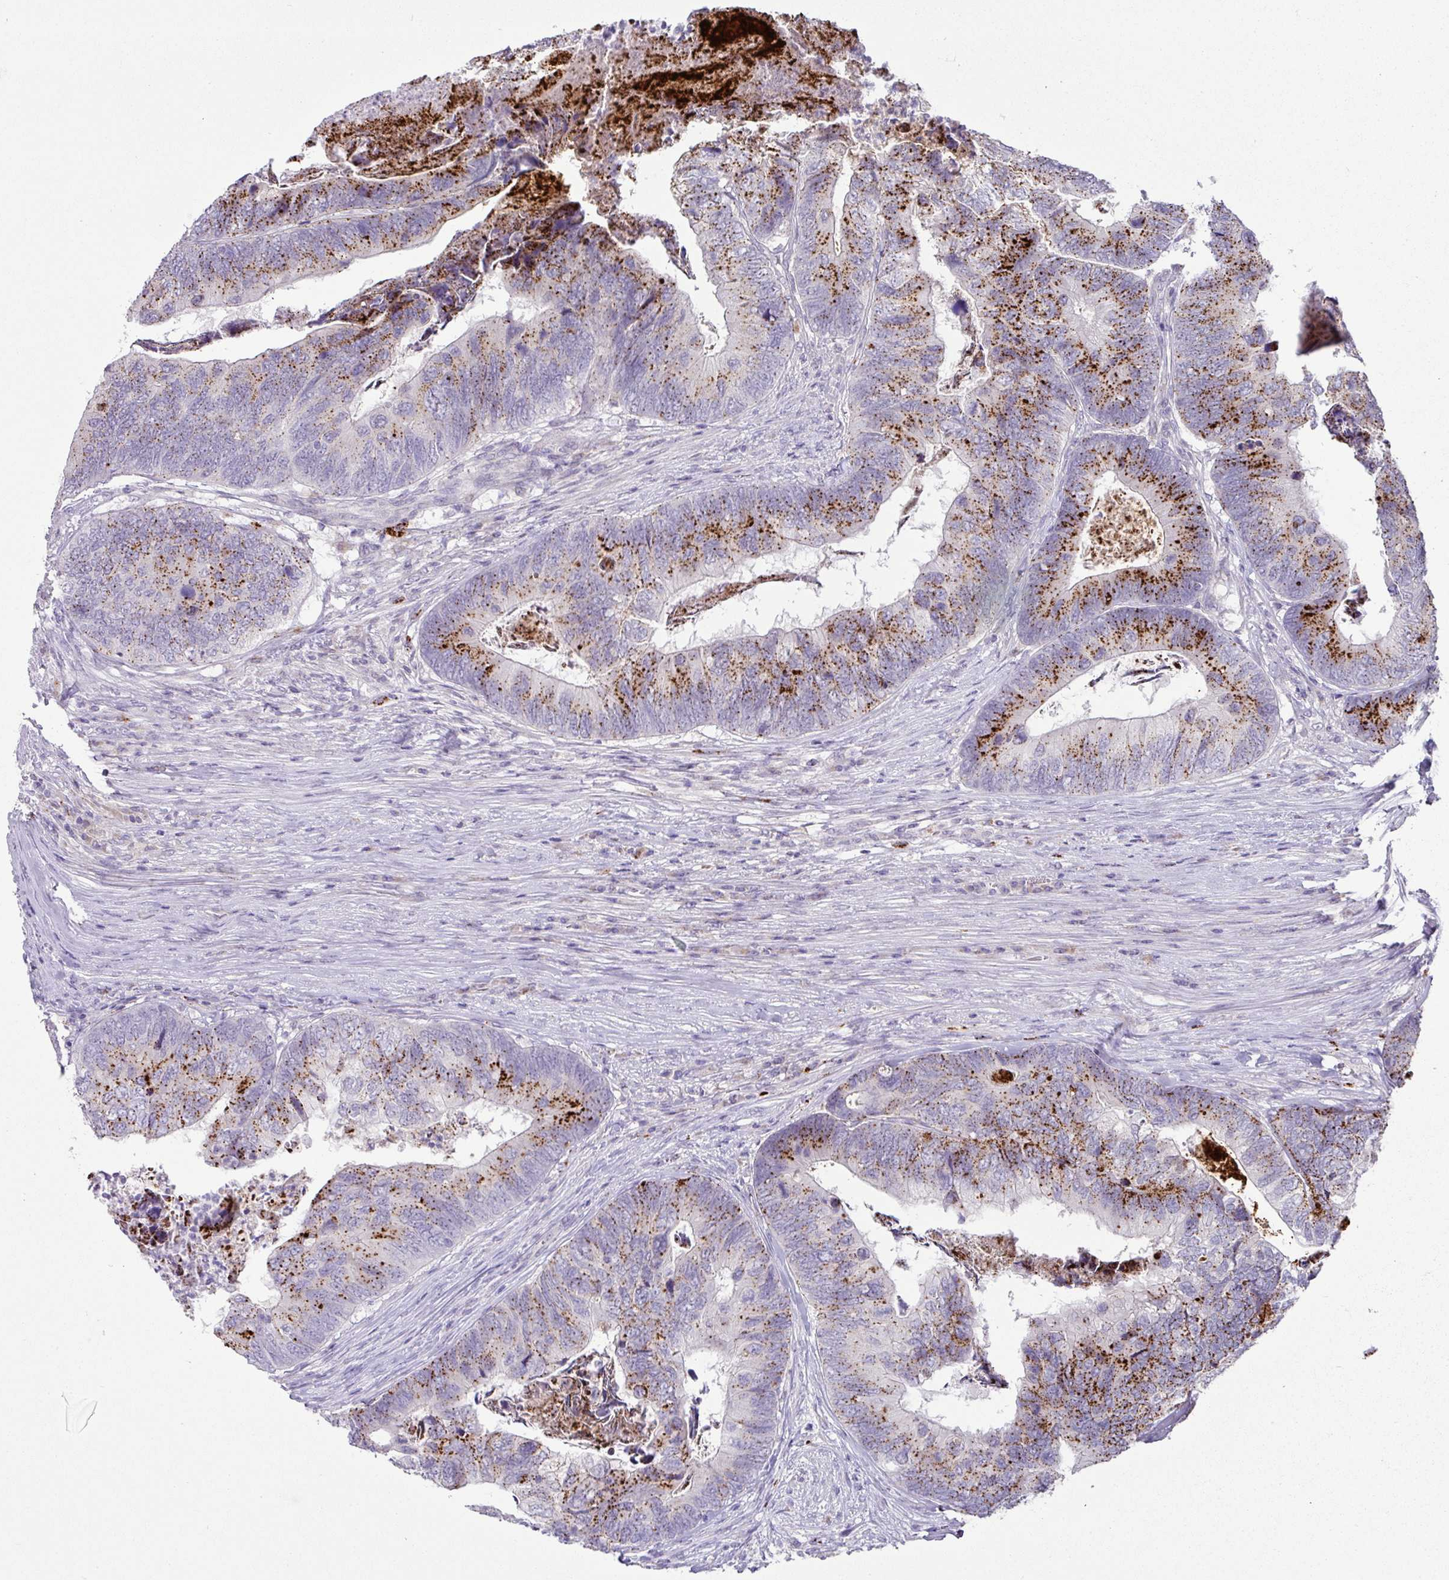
{"staining": {"intensity": "moderate", "quantity": "25%-75%", "location": "cytoplasmic/membranous"}, "tissue": "colorectal cancer", "cell_type": "Tumor cells", "image_type": "cancer", "snomed": [{"axis": "morphology", "description": "Adenocarcinoma, NOS"}, {"axis": "topography", "description": "Colon"}], "caption": "An immunohistochemistry (IHC) photomicrograph of neoplastic tissue is shown. Protein staining in brown labels moderate cytoplasmic/membranous positivity in colorectal adenocarcinoma within tumor cells.", "gene": "PLEKHH3", "patient": {"sex": "female", "age": 67}}